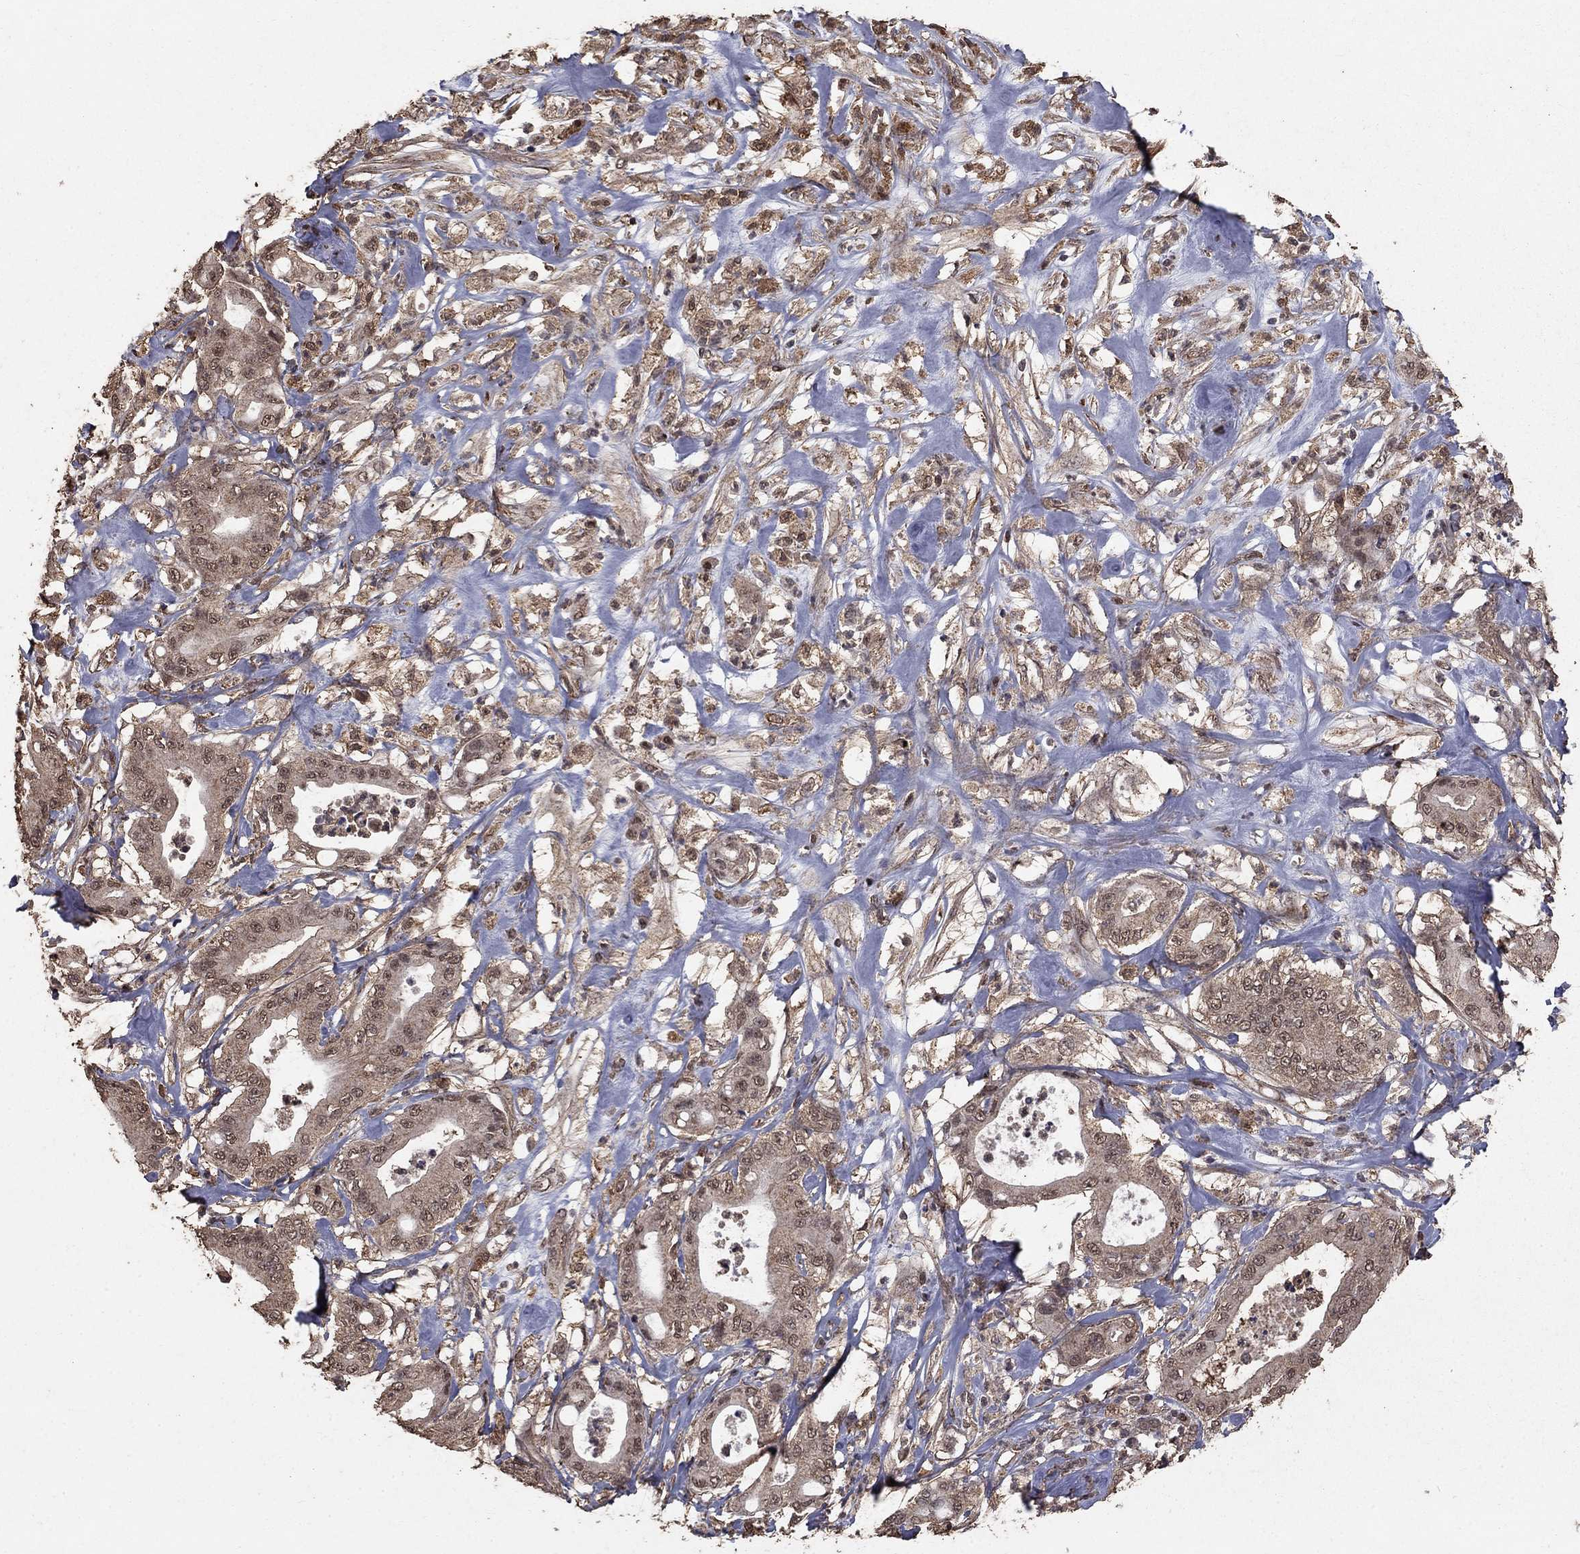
{"staining": {"intensity": "weak", "quantity": "25%-75%", "location": "cytoplasmic/membranous,nuclear"}, "tissue": "pancreatic cancer", "cell_type": "Tumor cells", "image_type": "cancer", "snomed": [{"axis": "morphology", "description": "Adenocarcinoma, NOS"}, {"axis": "topography", "description": "Pancreas"}], "caption": "Human pancreatic cancer (adenocarcinoma) stained for a protein (brown) exhibits weak cytoplasmic/membranous and nuclear positive expression in approximately 25%-75% of tumor cells.", "gene": "PRDM1", "patient": {"sex": "male", "age": 71}}